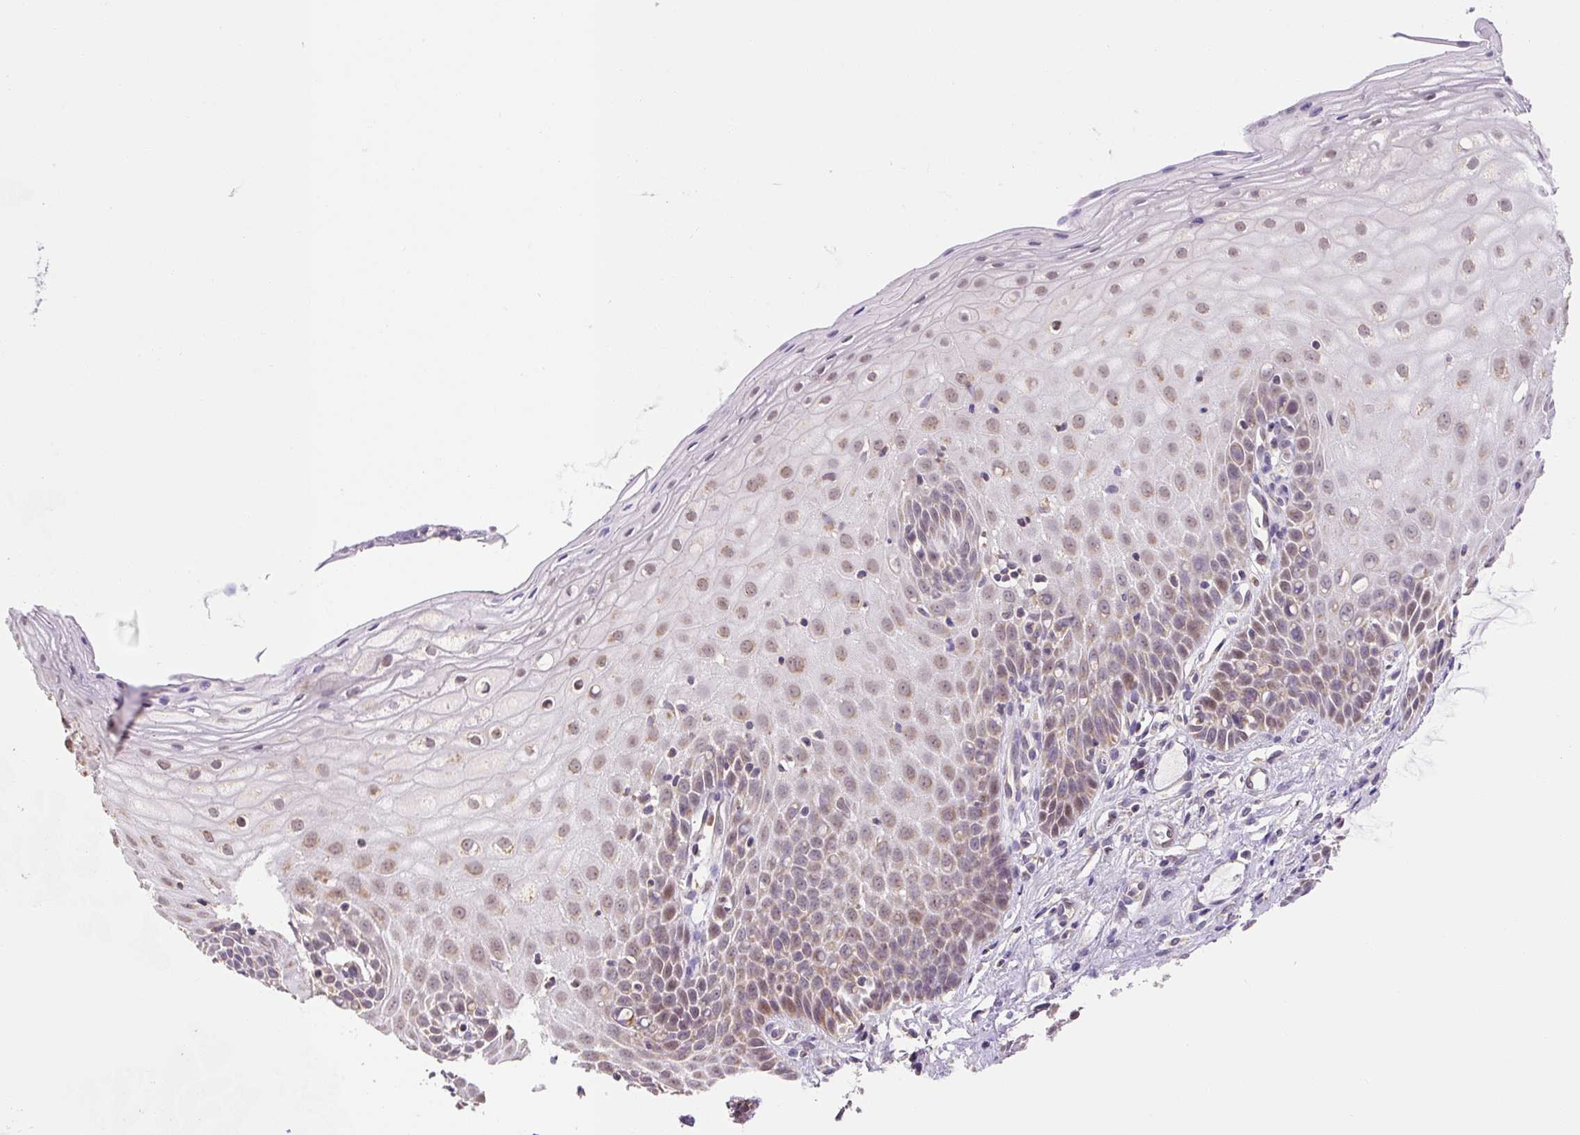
{"staining": {"intensity": "weak", "quantity": ">75%", "location": "cytoplasmic/membranous"}, "tissue": "cervix", "cell_type": "Glandular cells", "image_type": "normal", "snomed": [{"axis": "morphology", "description": "Normal tissue, NOS"}, {"axis": "topography", "description": "Cervix"}], "caption": "A brown stain shows weak cytoplasmic/membranous staining of a protein in glandular cells of normal cervix. (IHC, brightfield microscopy, high magnification).", "gene": "MFSD9", "patient": {"sex": "female", "age": 36}}